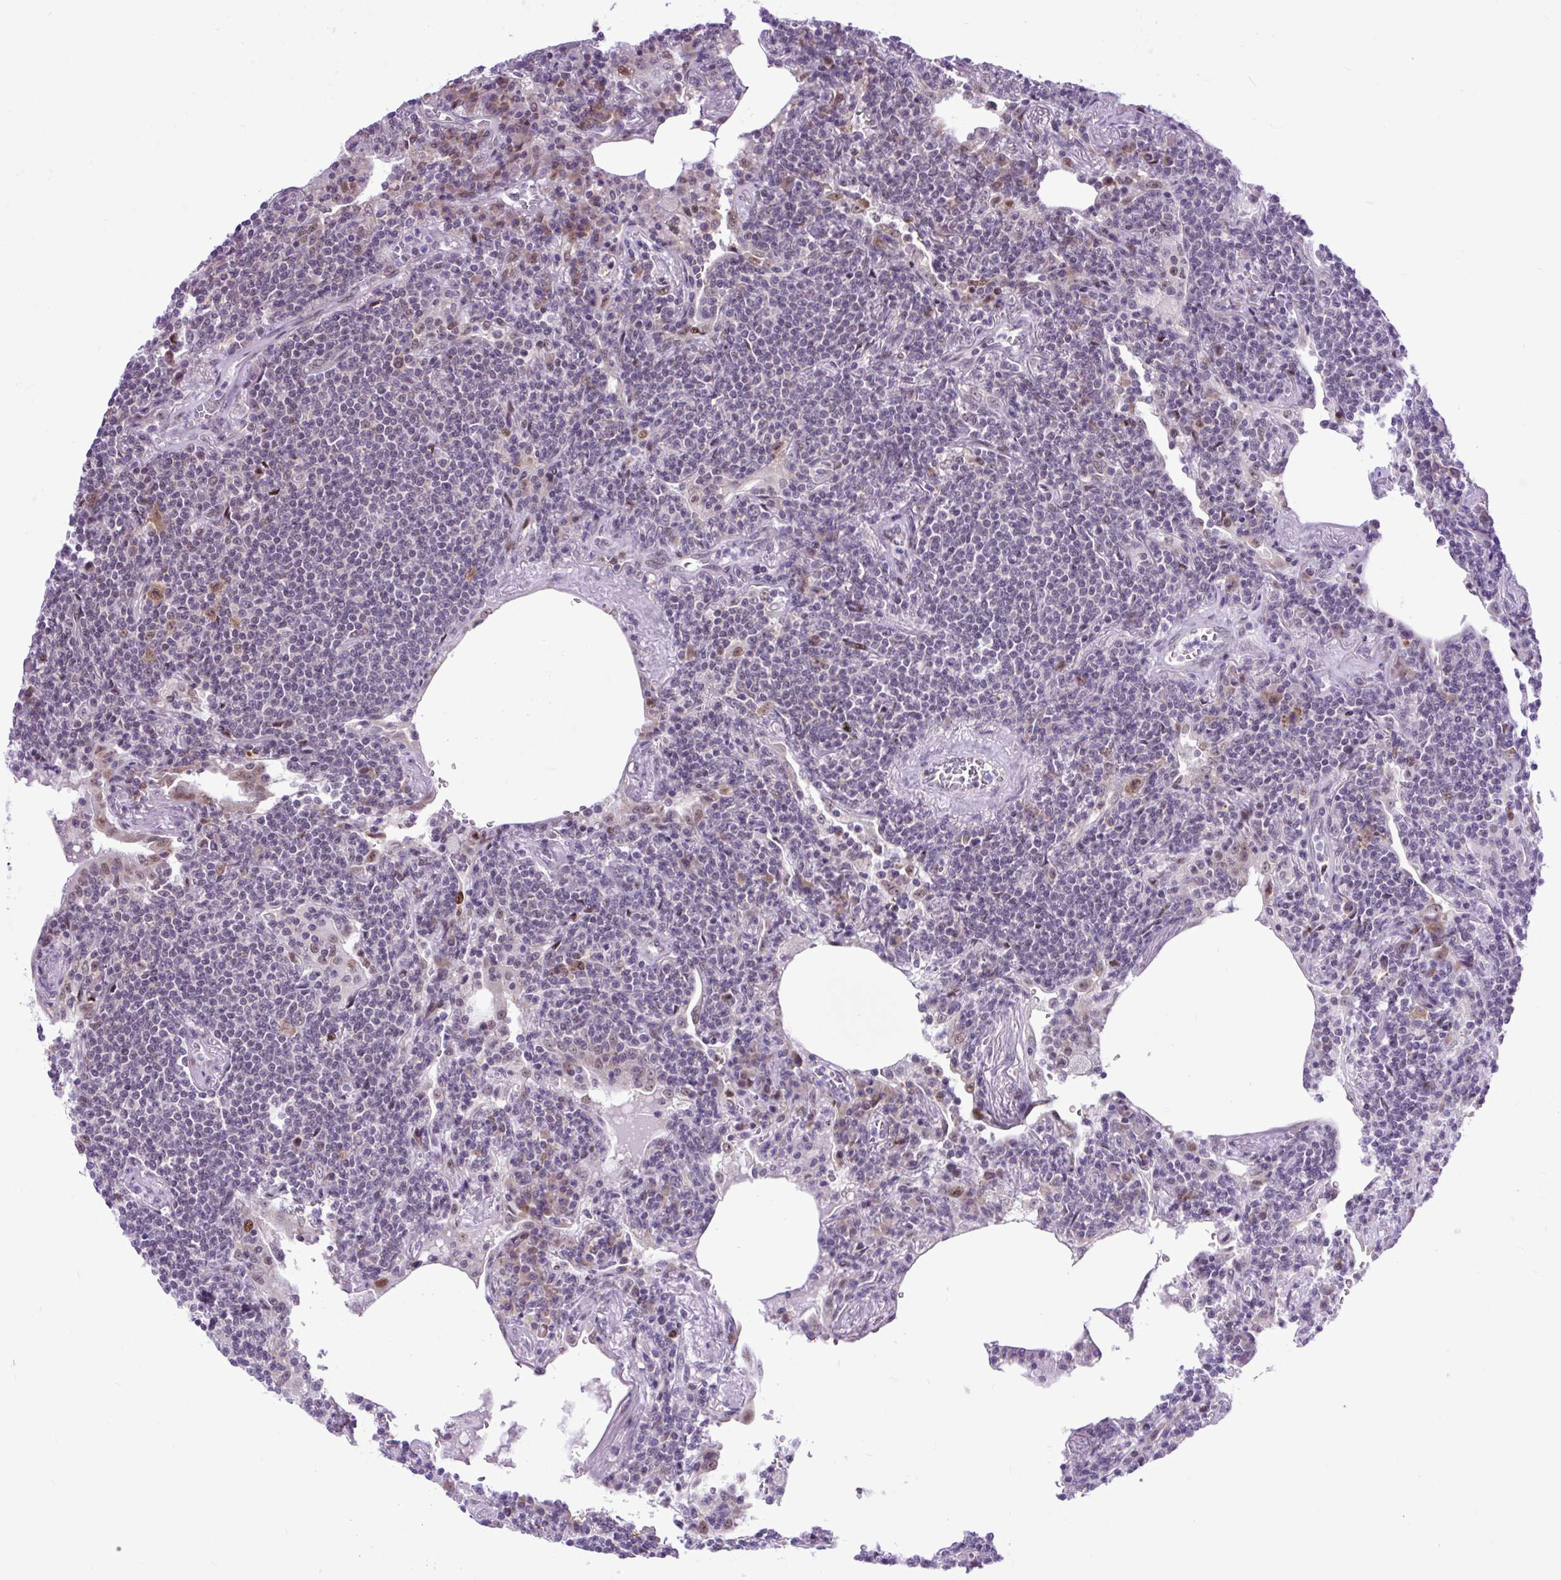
{"staining": {"intensity": "negative", "quantity": "none", "location": "none"}, "tissue": "lymphoma", "cell_type": "Tumor cells", "image_type": "cancer", "snomed": [{"axis": "morphology", "description": "Malignant lymphoma, non-Hodgkin's type, Low grade"}, {"axis": "topography", "description": "Lung"}], "caption": "Lymphoma was stained to show a protein in brown. There is no significant staining in tumor cells.", "gene": "CLK2", "patient": {"sex": "female", "age": 71}}